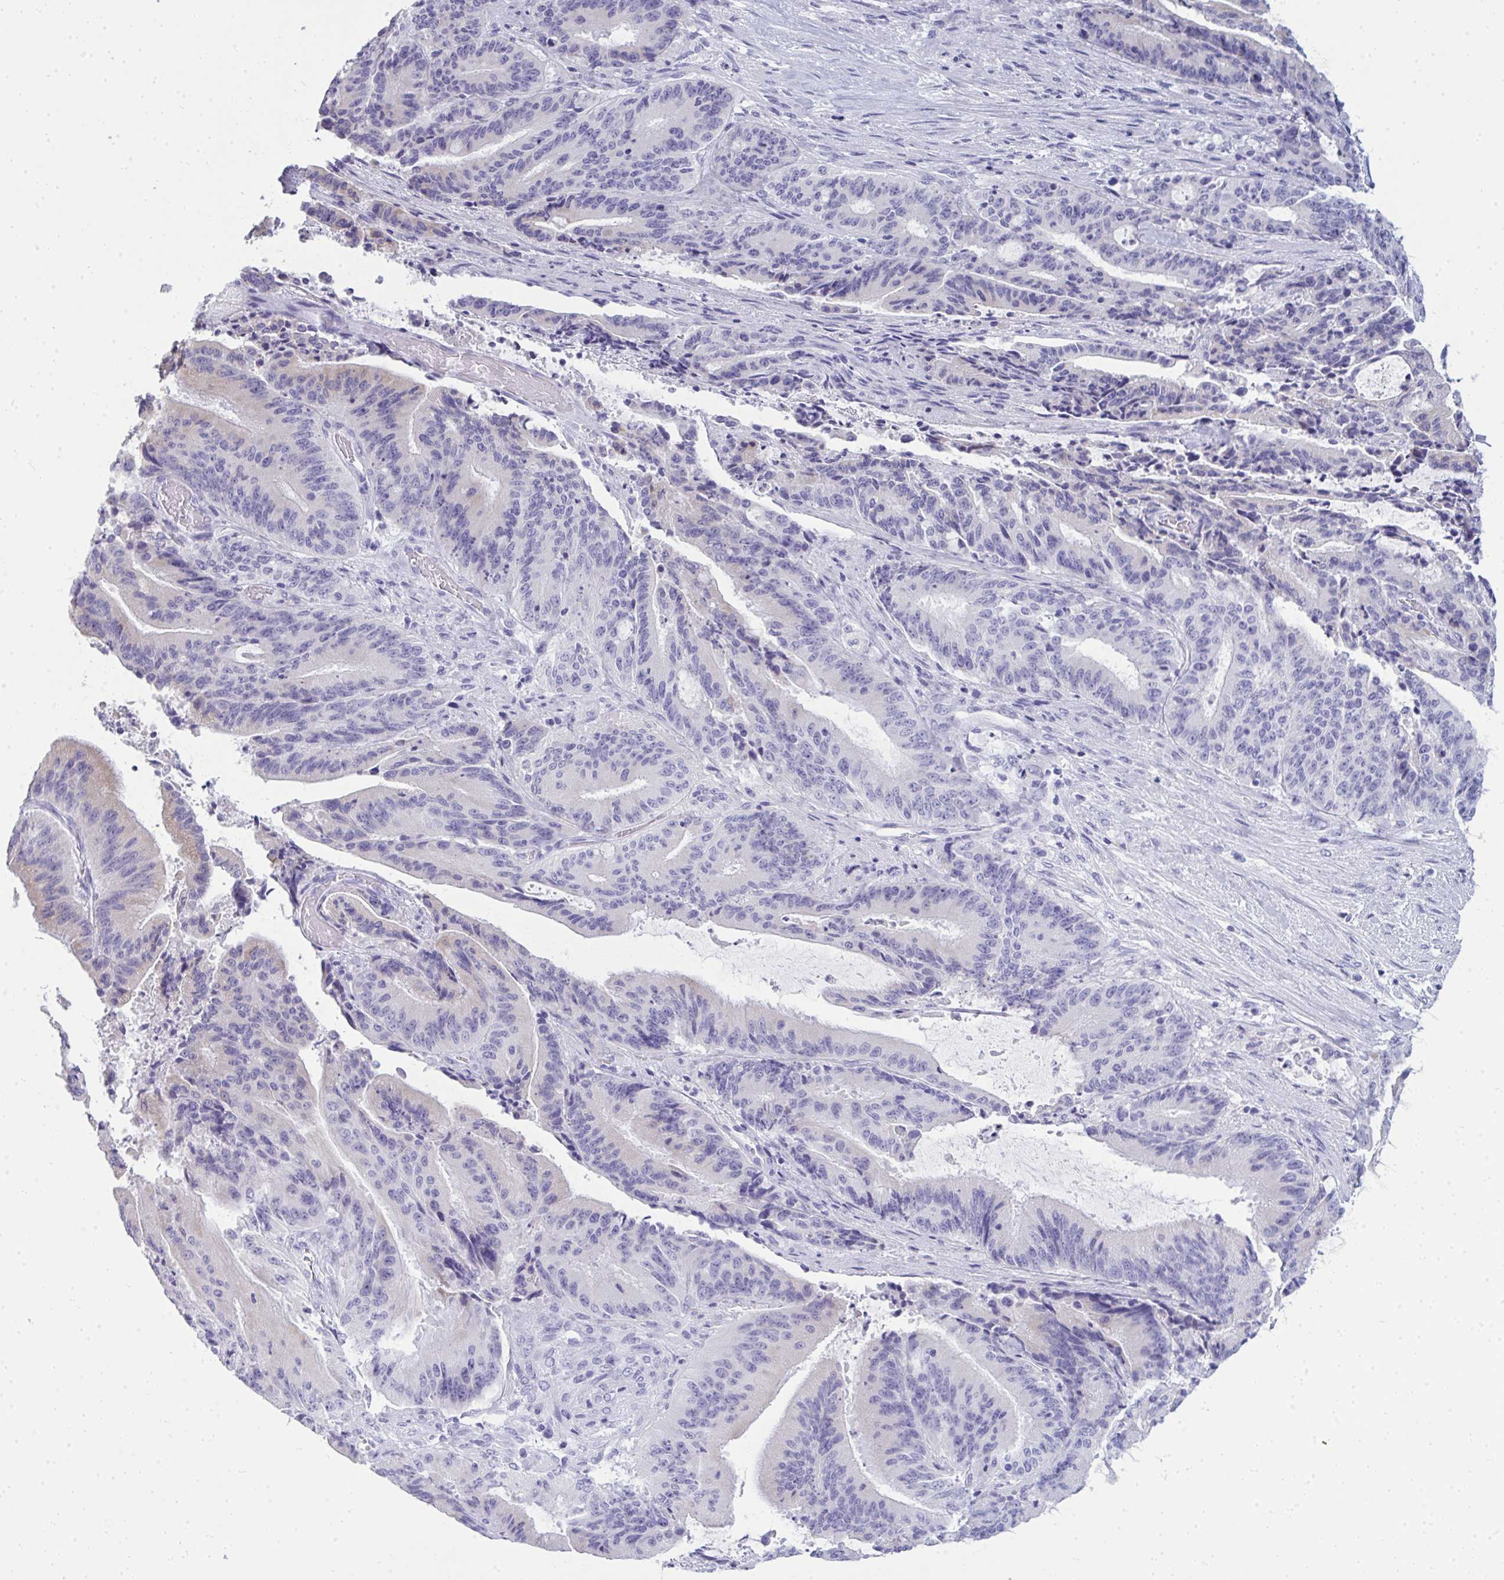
{"staining": {"intensity": "negative", "quantity": "none", "location": "none"}, "tissue": "liver cancer", "cell_type": "Tumor cells", "image_type": "cancer", "snomed": [{"axis": "morphology", "description": "Normal tissue, NOS"}, {"axis": "morphology", "description": "Cholangiocarcinoma"}, {"axis": "topography", "description": "Liver"}, {"axis": "topography", "description": "Peripheral nerve tissue"}], "caption": "This is an IHC micrograph of human liver cholangiocarcinoma. There is no expression in tumor cells.", "gene": "QDPR", "patient": {"sex": "female", "age": 73}}